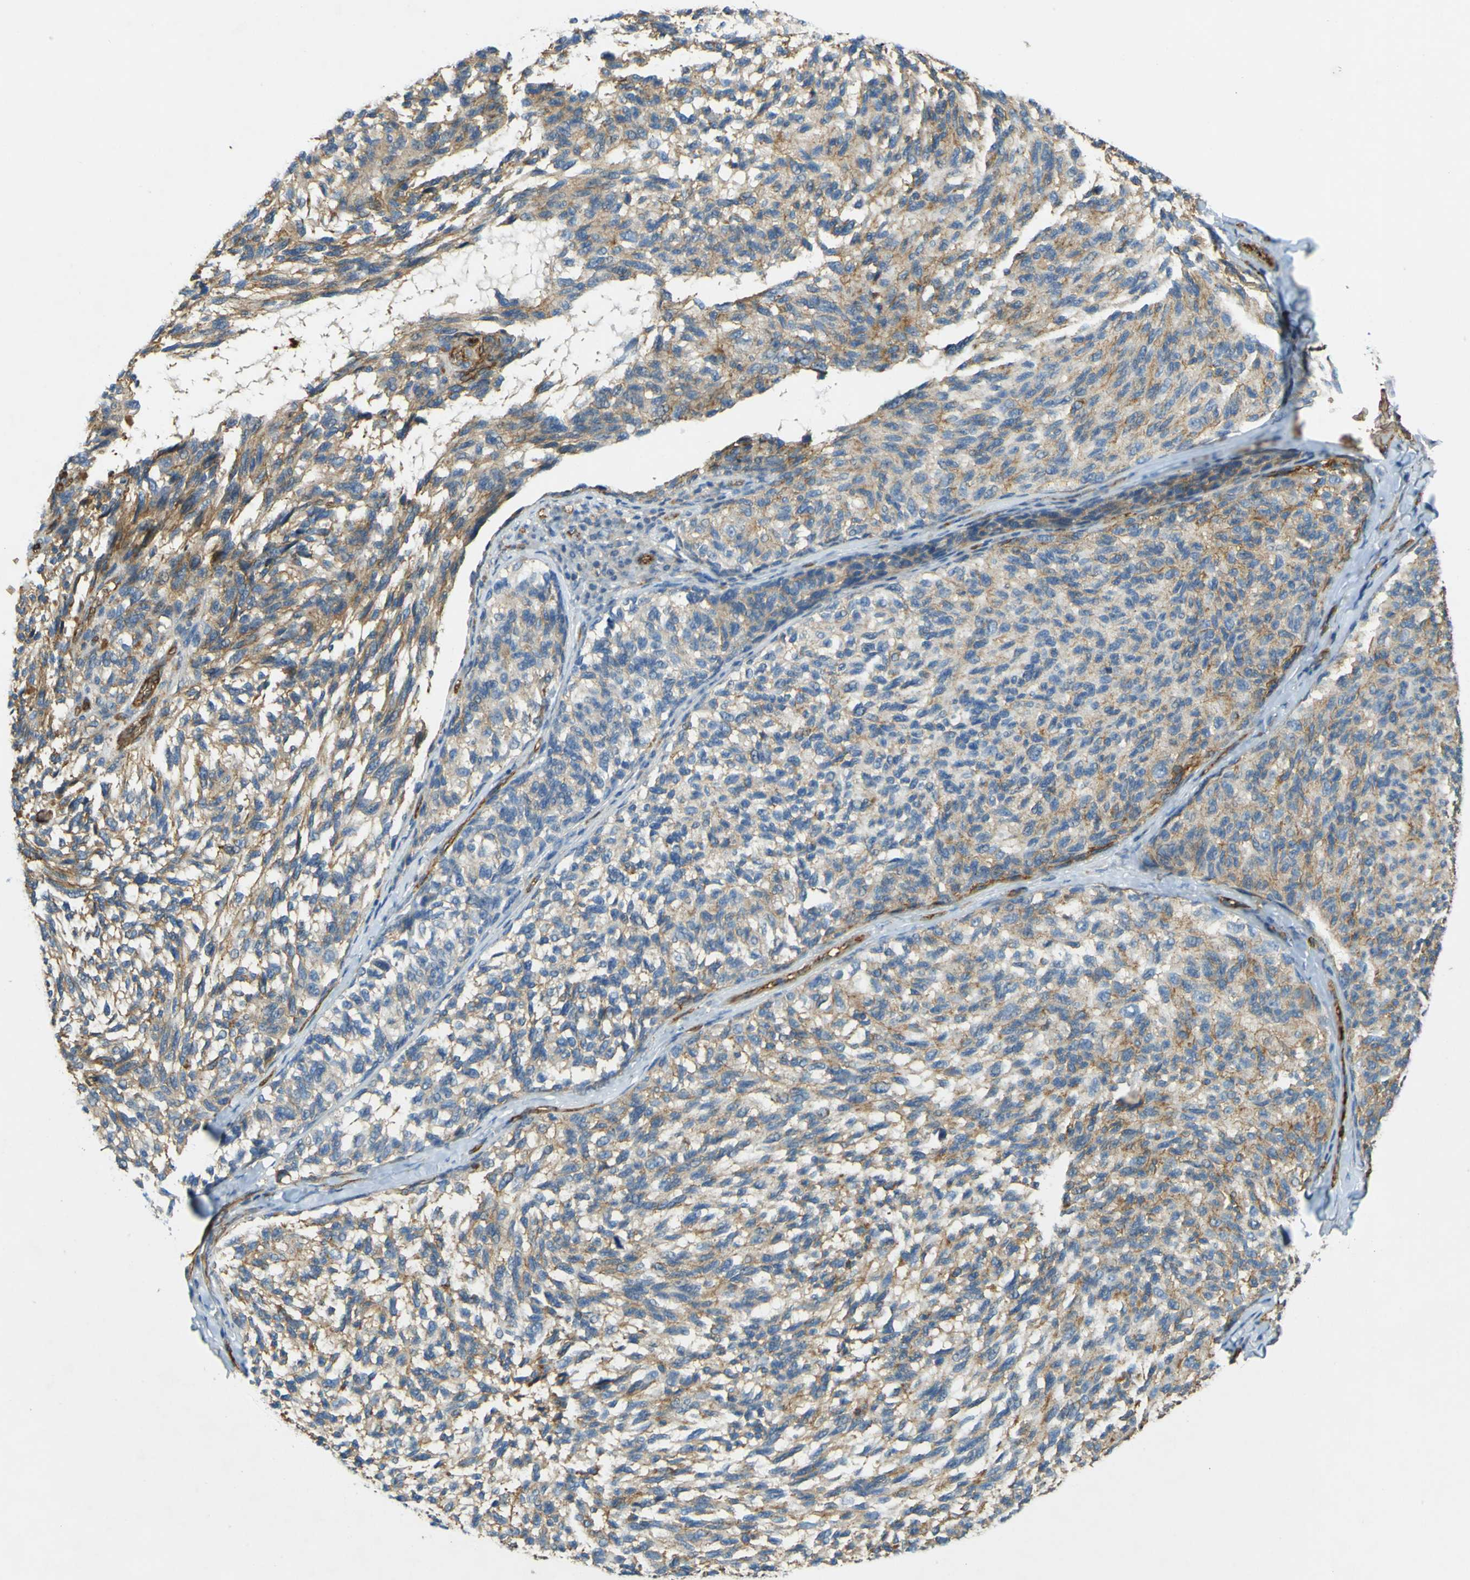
{"staining": {"intensity": "moderate", "quantity": "25%-75%", "location": "cytoplasmic/membranous"}, "tissue": "melanoma", "cell_type": "Tumor cells", "image_type": "cancer", "snomed": [{"axis": "morphology", "description": "Malignant melanoma, NOS"}, {"axis": "topography", "description": "Skin"}], "caption": "This histopathology image exhibits IHC staining of human malignant melanoma, with medium moderate cytoplasmic/membranous staining in approximately 25%-75% of tumor cells.", "gene": "PLXDC1", "patient": {"sex": "female", "age": 73}}